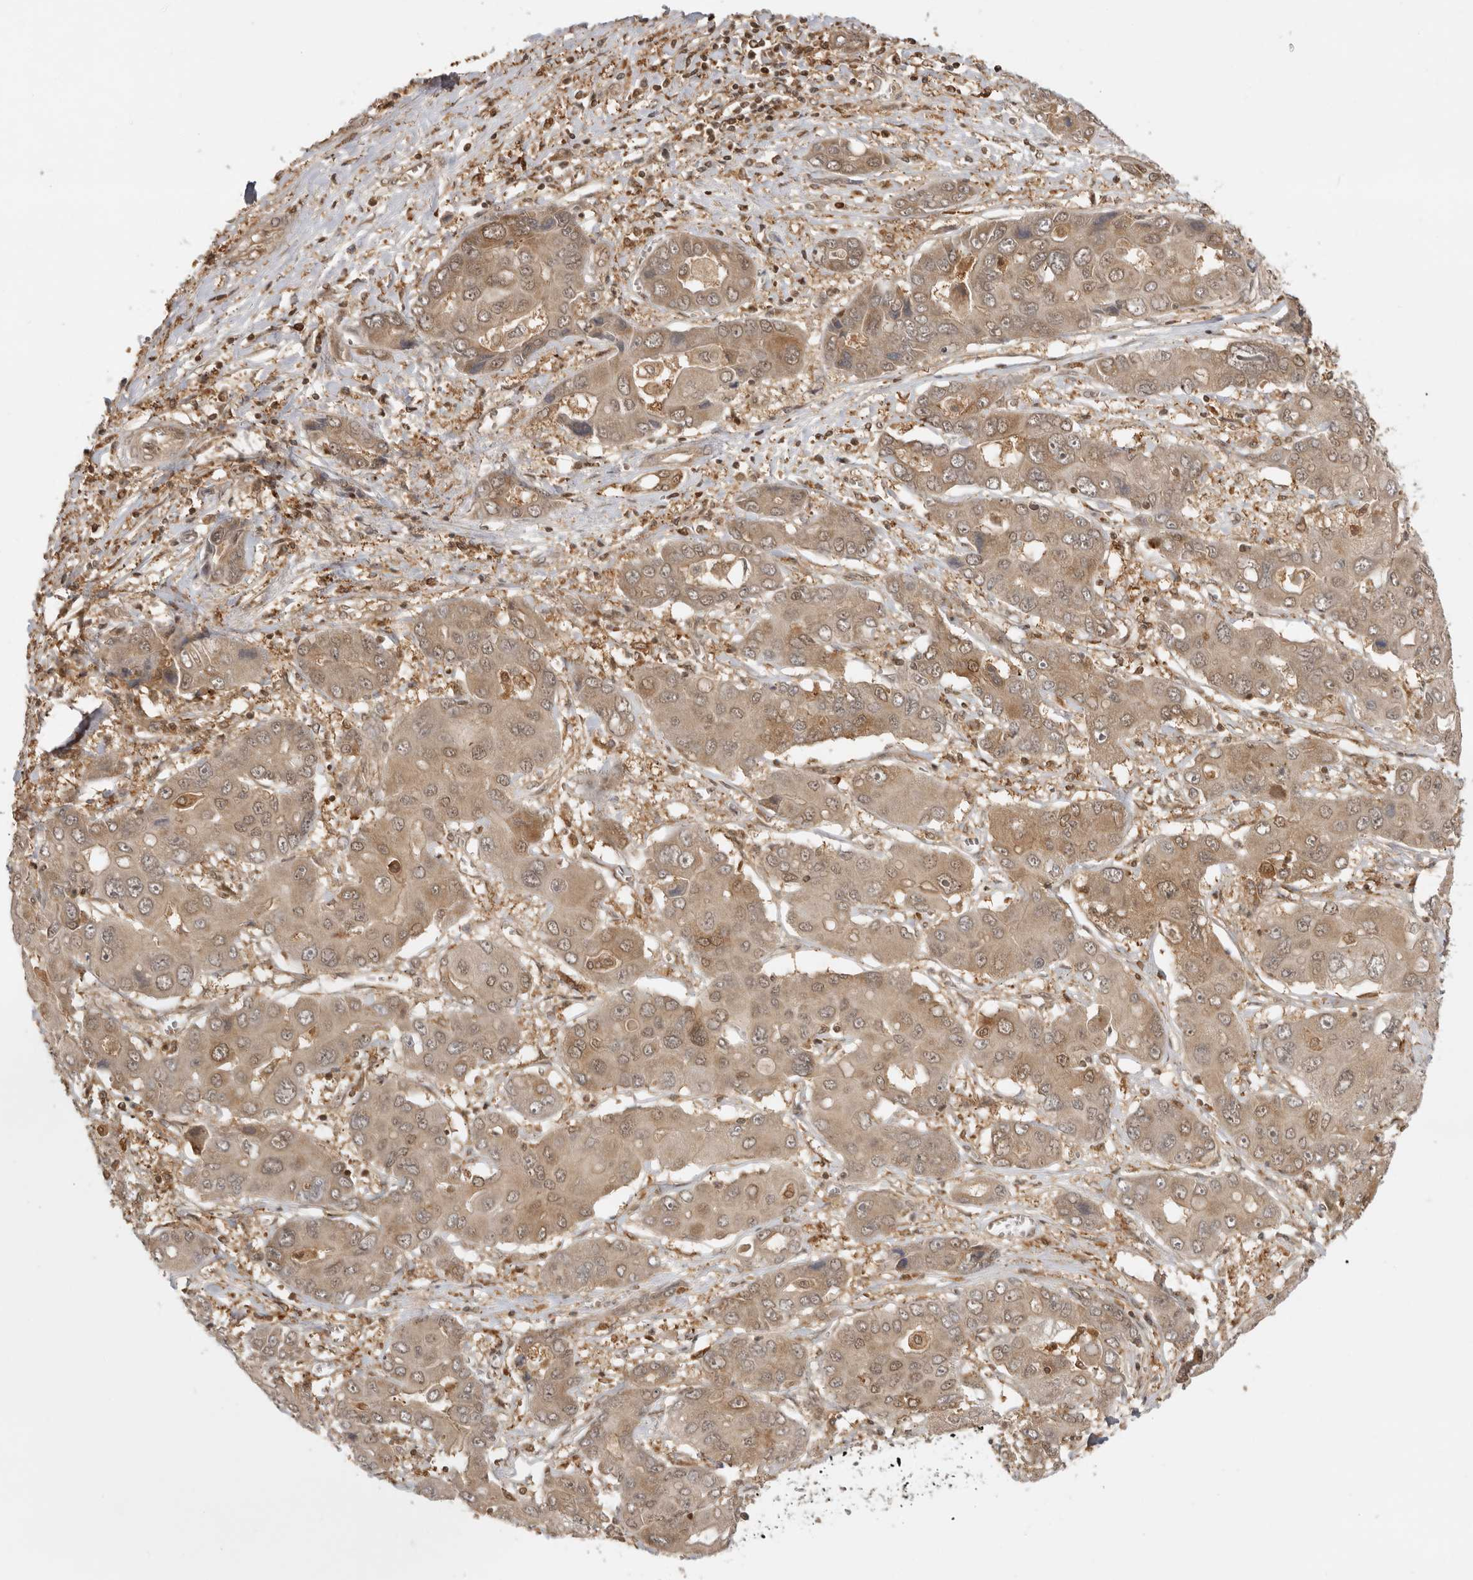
{"staining": {"intensity": "weak", "quantity": ">75%", "location": "cytoplasmic/membranous,nuclear"}, "tissue": "liver cancer", "cell_type": "Tumor cells", "image_type": "cancer", "snomed": [{"axis": "morphology", "description": "Cholangiocarcinoma"}, {"axis": "topography", "description": "Liver"}], "caption": "IHC micrograph of human liver cancer stained for a protein (brown), which reveals low levels of weak cytoplasmic/membranous and nuclear positivity in approximately >75% of tumor cells.", "gene": "ADPRS", "patient": {"sex": "male", "age": 67}}